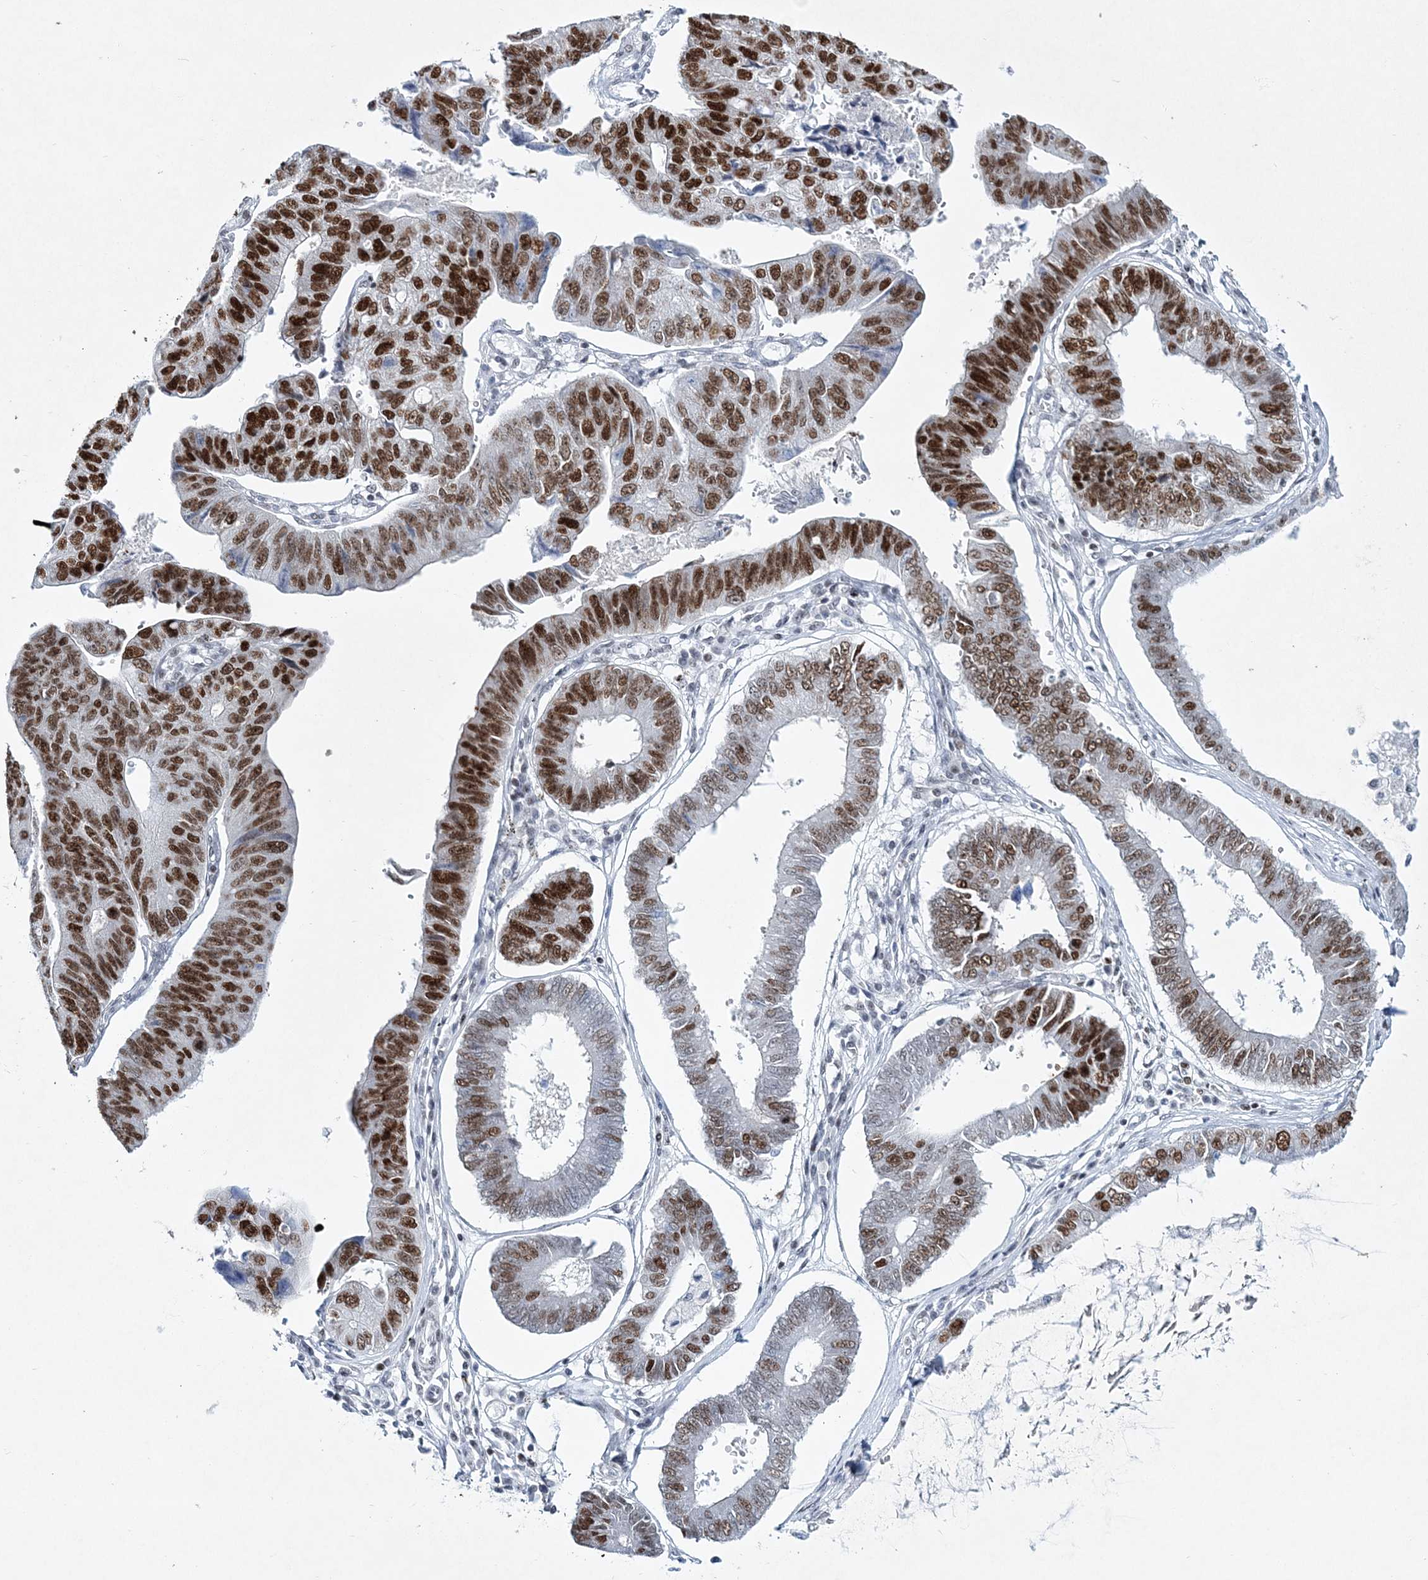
{"staining": {"intensity": "strong", "quantity": ">75%", "location": "nuclear"}, "tissue": "stomach cancer", "cell_type": "Tumor cells", "image_type": "cancer", "snomed": [{"axis": "morphology", "description": "Adenocarcinoma, NOS"}, {"axis": "topography", "description": "Stomach"}], "caption": "A high-resolution micrograph shows immunohistochemistry (IHC) staining of stomach cancer, which demonstrates strong nuclear staining in about >75% of tumor cells.", "gene": "LRRFIP2", "patient": {"sex": "male", "age": 59}}